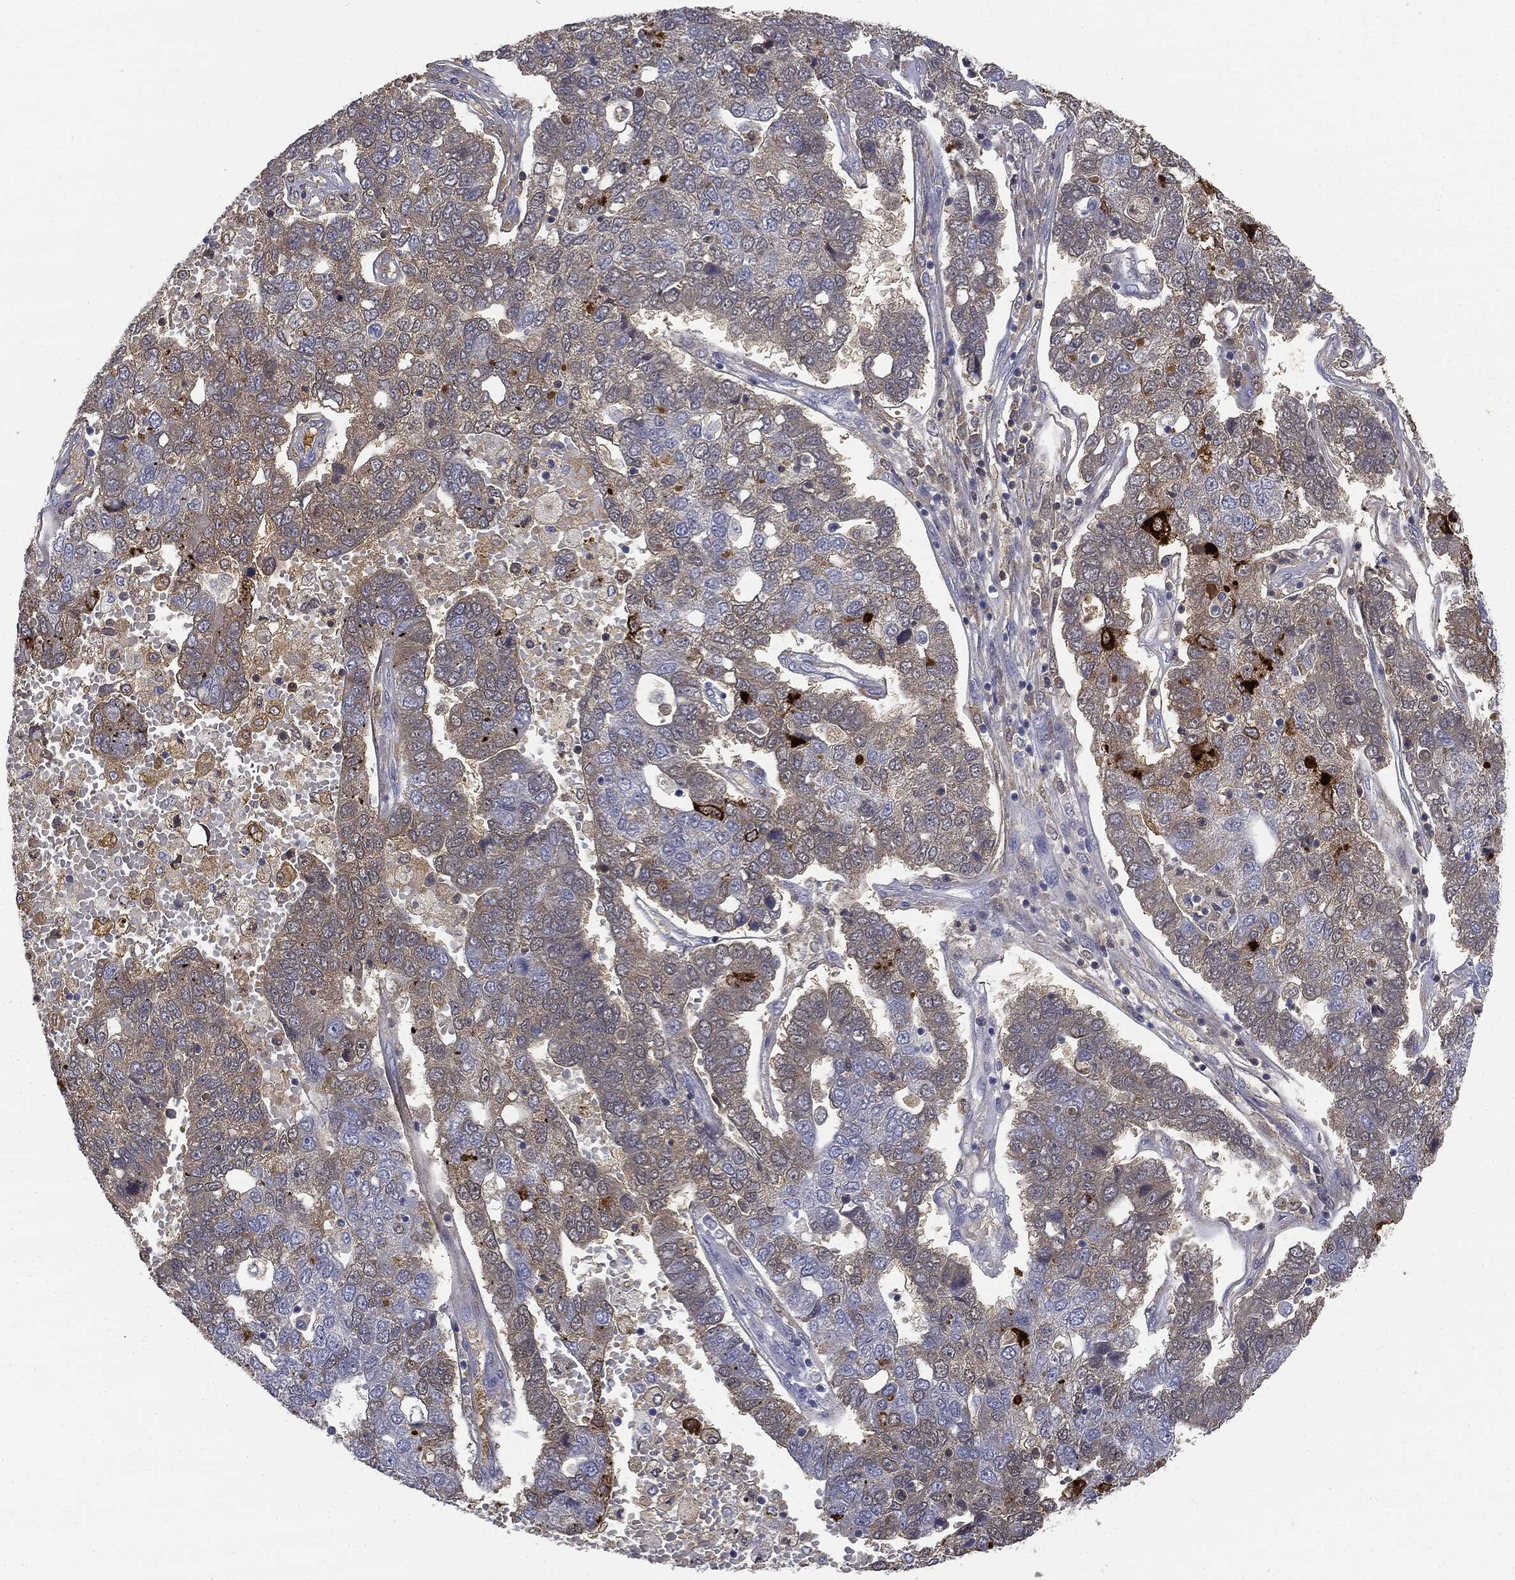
{"staining": {"intensity": "weak", "quantity": "25%-75%", "location": "cytoplasmic/membranous"}, "tissue": "pancreatic cancer", "cell_type": "Tumor cells", "image_type": "cancer", "snomed": [{"axis": "morphology", "description": "Adenocarcinoma, NOS"}, {"axis": "topography", "description": "Pancreas"}], "caption": "Protein staining shows weak cytoplasmic/membranous expression in approximately 25%-75% of tumor cells in pancreatic cancer (adenocarcinoma).", "gene": "AFP", "patient": {"sex": "female", "age": 61}}